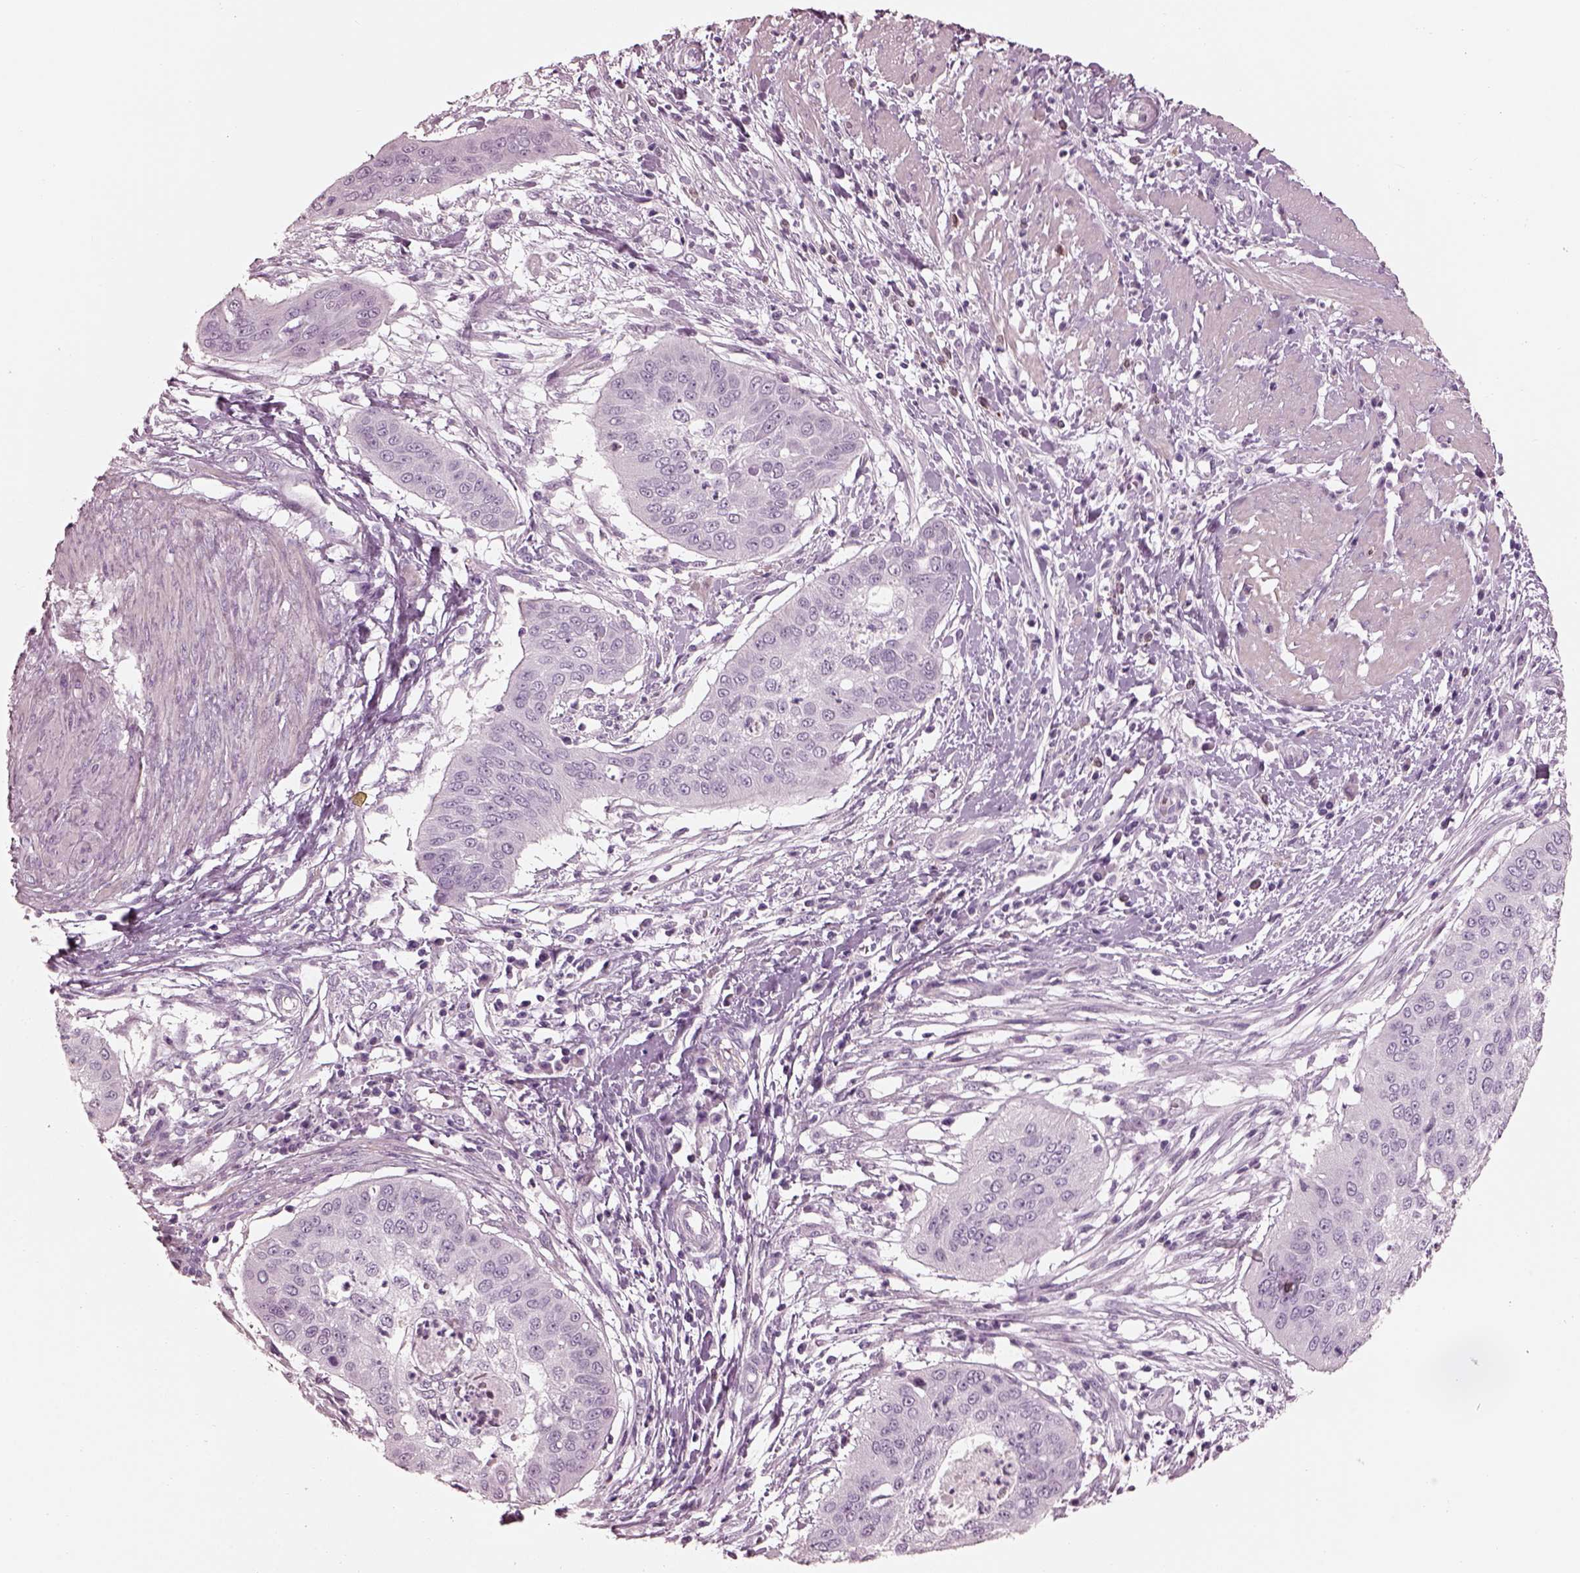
{"staining": {"intensity": "negative", "quantity": "none", "location": "none"}, "tissue": "cervical cancer", "cell_type": "Tumor cells", "image_type": "cancer", "snomed": [{"axis": "morphology", "description": "Squamous cell carcinoma, NOS"}, {"axis": "topography", "description": "Cervix"}], "caption": "Immunohistochemical staining of cervical squamous cell carcinoma exhibits no significant expression in tumor cells.", "gene": "RSPH9", "patient": {"sex": "female", "age": 39}}